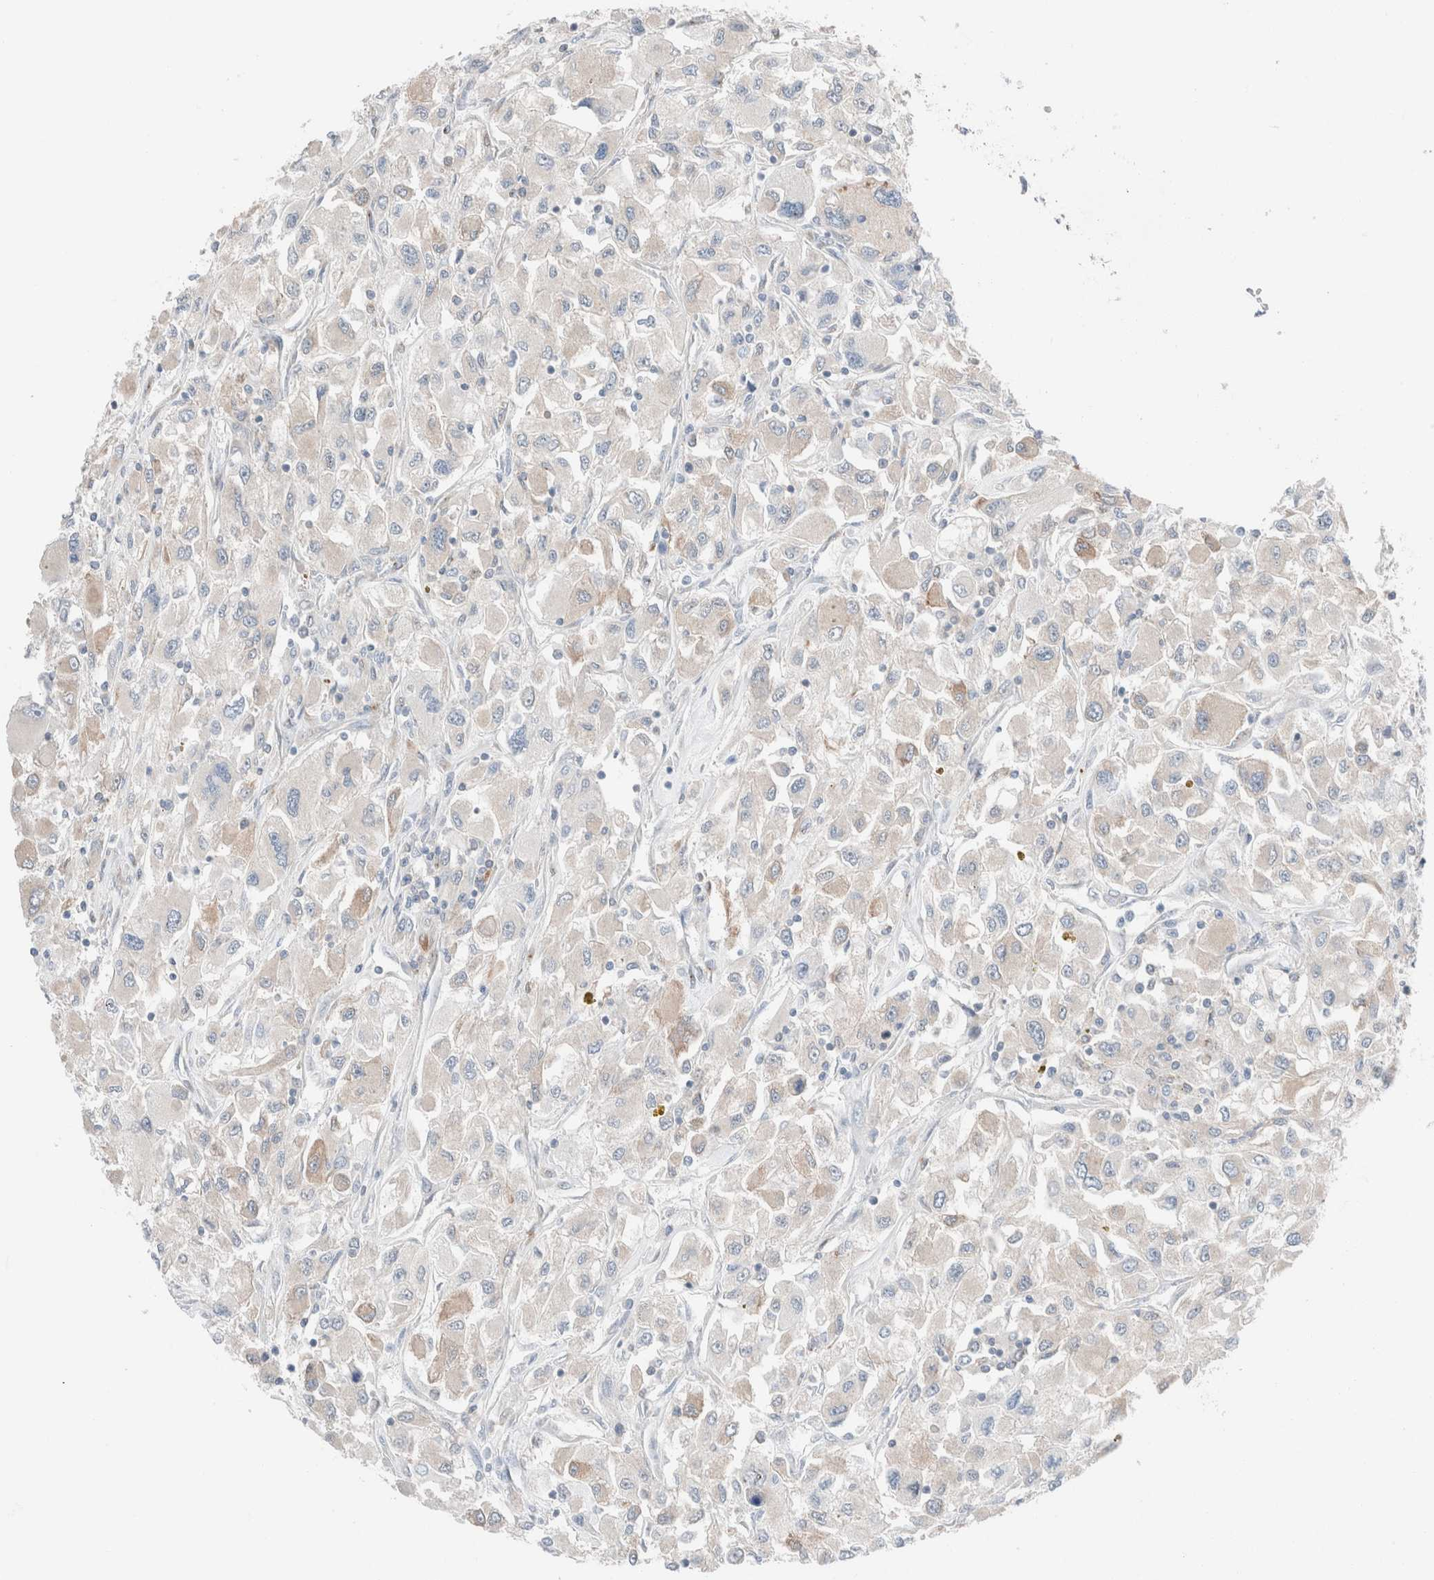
{"staining": {"intensity": "weak", "quantity": "<25%", "location": "cytoplasmic/membranous"}, "tissue": "renal cancer", "cell_type": "Tumor cells", "image_type": "cancer", "snomed": [{"axis": "morphology", "description": "Adenocarcinoma, NOS"}, {"axis": "topography", "description": "Kidney"}], "caption": "Immunohistochemistry of human renal adenocarcinoma exhibits no expression in tumor cells. Nuclei are stained in blue.", "gene": "CASC3", "patient": {"sex": "female", "age": 52}}